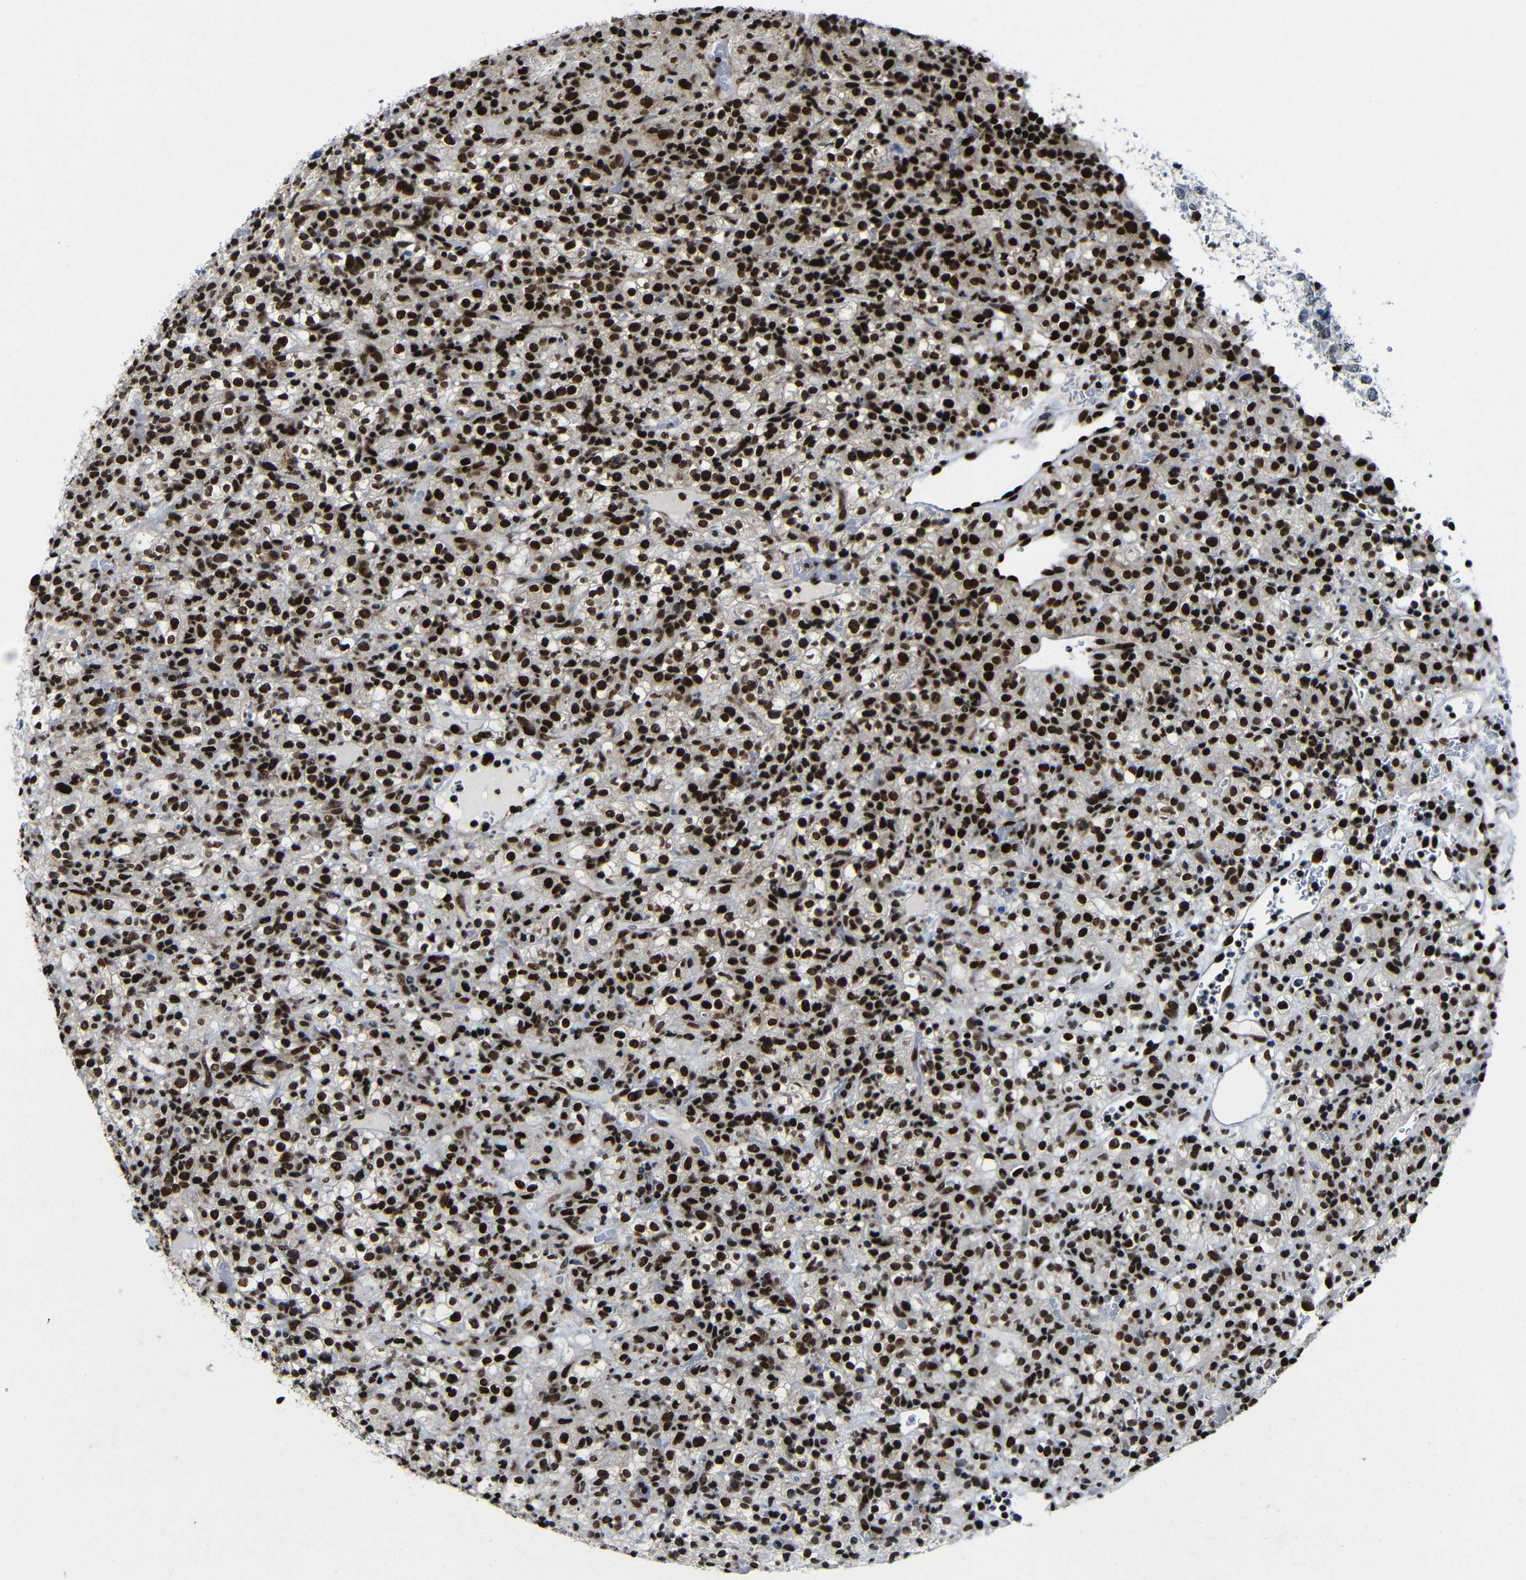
{"staining": {"intensity": "strong", "quantity": ">75%", "location": "nuclear"}, "tissue": "renal cancer", "cell_type": "Tumor cells", "image_type": "cancer", "snomed": [{"axis": "morphology", "description": "Normal tissue, NOS"}, {"axis": "morphology", "description": "Adenocarcinoma, NOS"}, {"axis": "topography", "description": "Kidney"}], "caption": "There is high levels of strong nuclear positivity in tumor cells of renal cancer (adenocarcinoma), as demonstrated by immunohistochemical staining (brown color).", "gene": "PTBP1", "patient": {"sex": "female", "age": 72}}